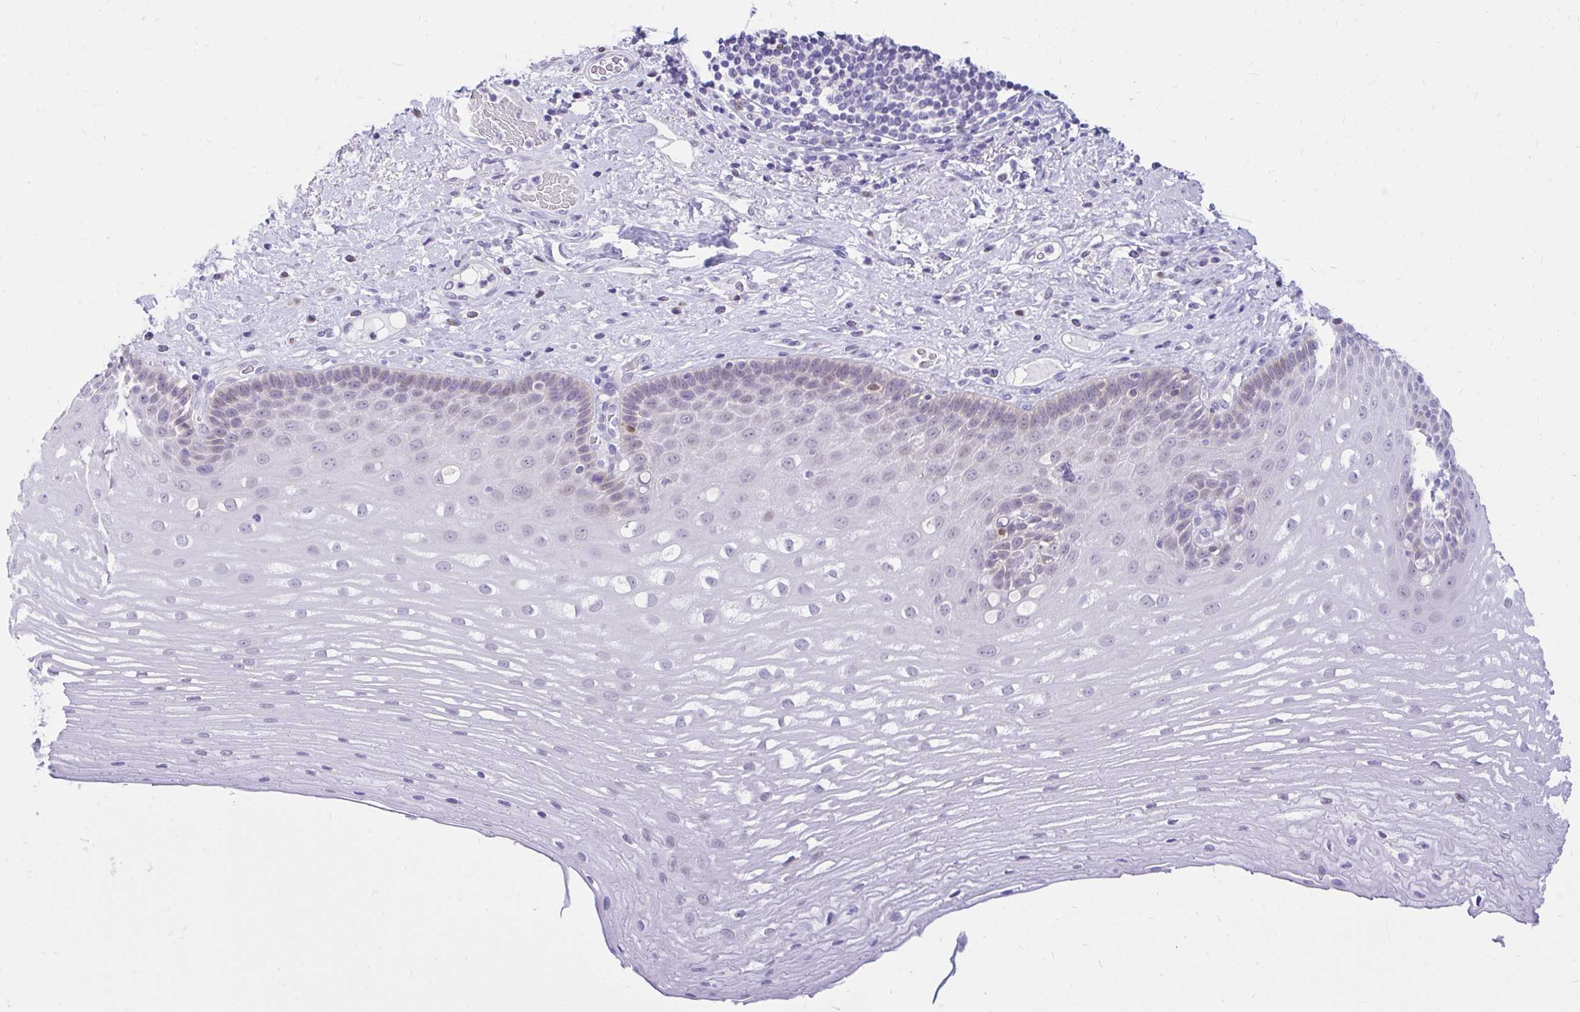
{"staining": {"intensity": "weak", "quantity": "25%-75%", "location": "nuclear"}, "tissue": "esophagus", "cell_type": "Squamous epithelial cells", "image_type": "normal", "snomed": [{"axis": "morphology", "description": "Normal tissue, NOS"}, {"axis": "topography", "description": "Esophagus"}], "caption": "Immunohistochemistry micrograph of benign esophagus stained for a protein (brown), which demonstrates low levels of weak nuclear staining in about 25%-75% of squamous epithelial cells.", "gene": "GLB1L2", "patient": {"sex": "male", "age": 62}}